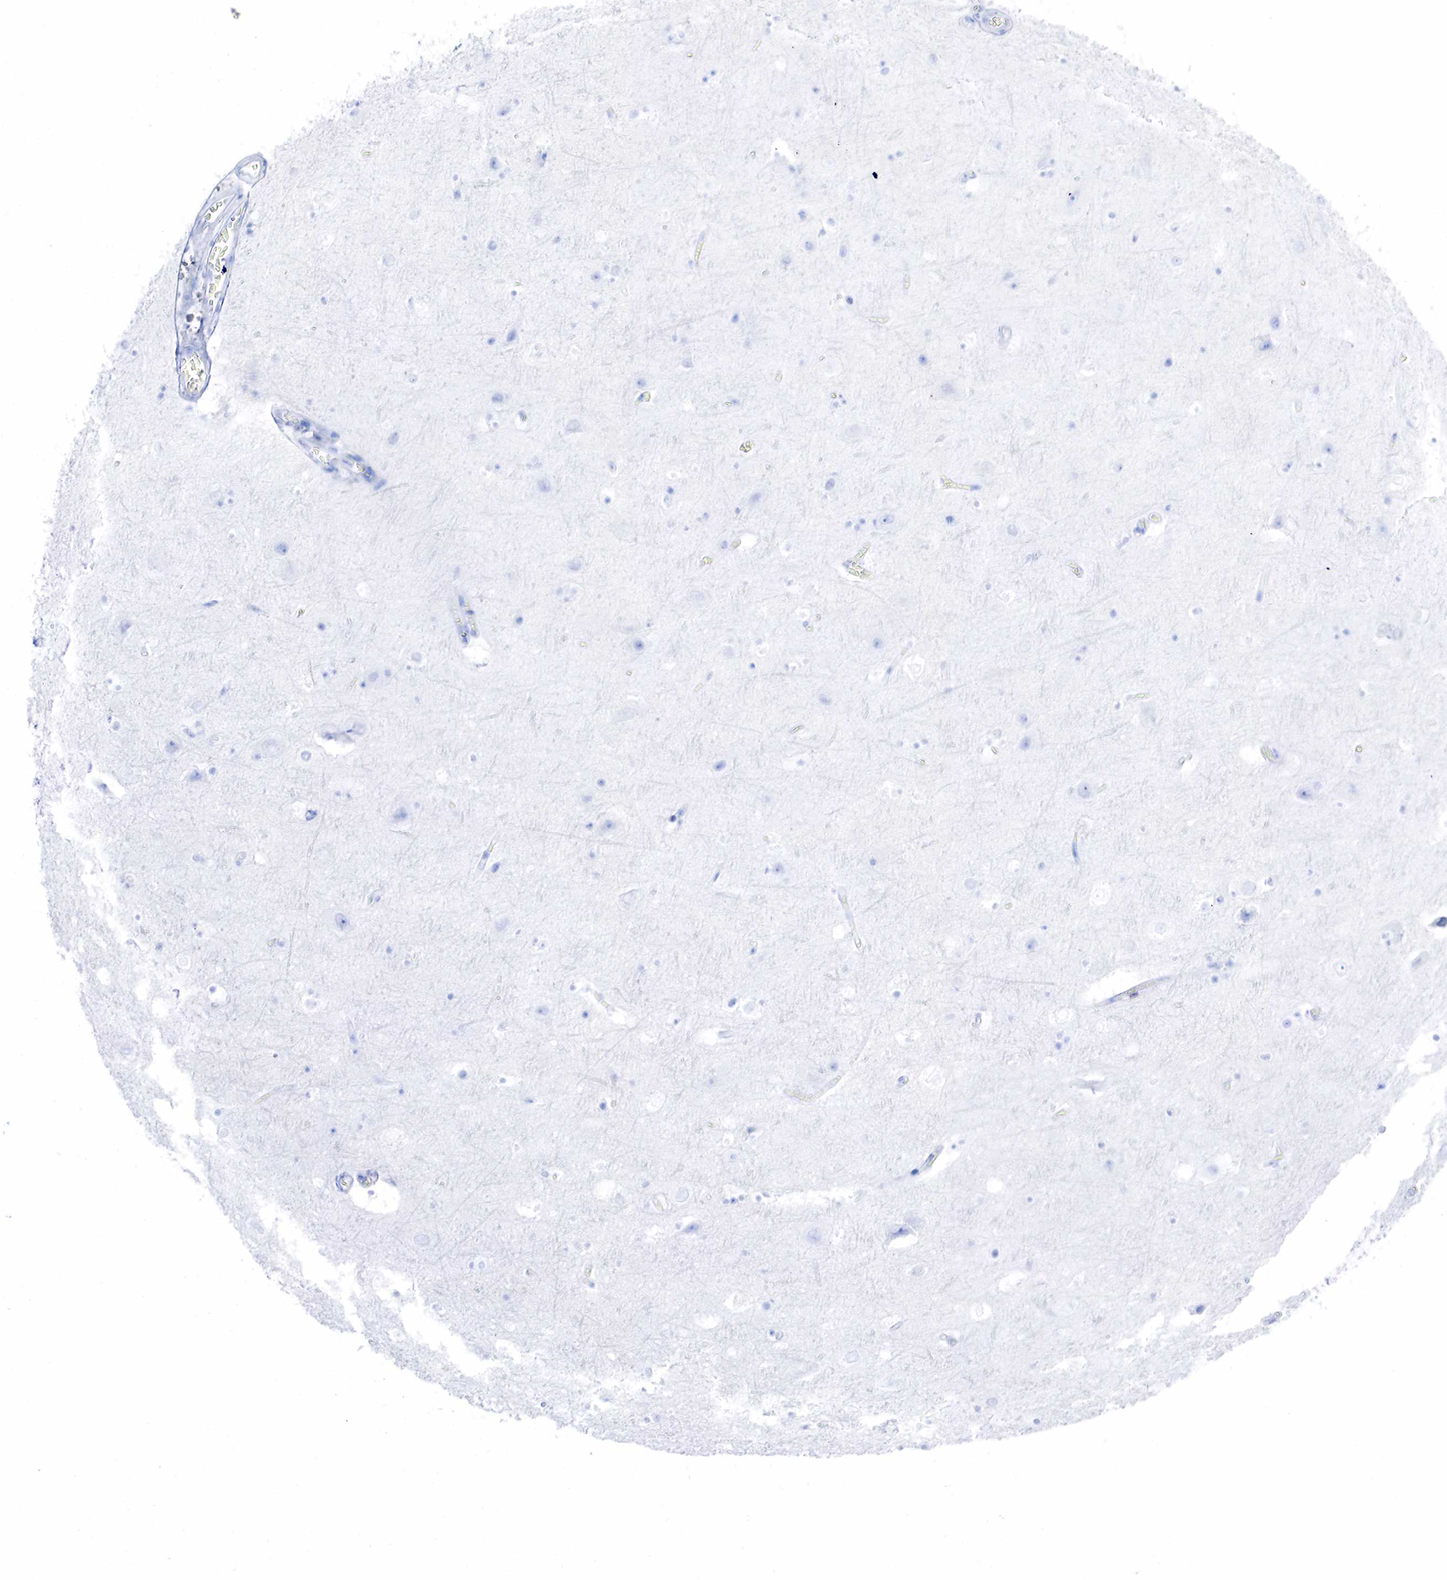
{"staining": {"intensity": "negative", "quantity": "none", "location": "none"}, "tissue": "cerebral cortex", "cell_type": "Endothelial cells", "image_type": "normal", "snomed": [{"axis": "morphology", "description": "Normal tissue, NOS"}, {"axis": "topography", "description": "Cerebral cortex"}], "caption": "DAB (3,3'-diaminobenzidine) immunohistochemical staining of unremarkable cerebral cortex displays no significant expression in endothelial cells. The staining is performed using DAB brown chromogen with nuclei counter-stained in using hematoxylin.", "gene": "PTH", "patient": {"sex": "male", "age": 45}}